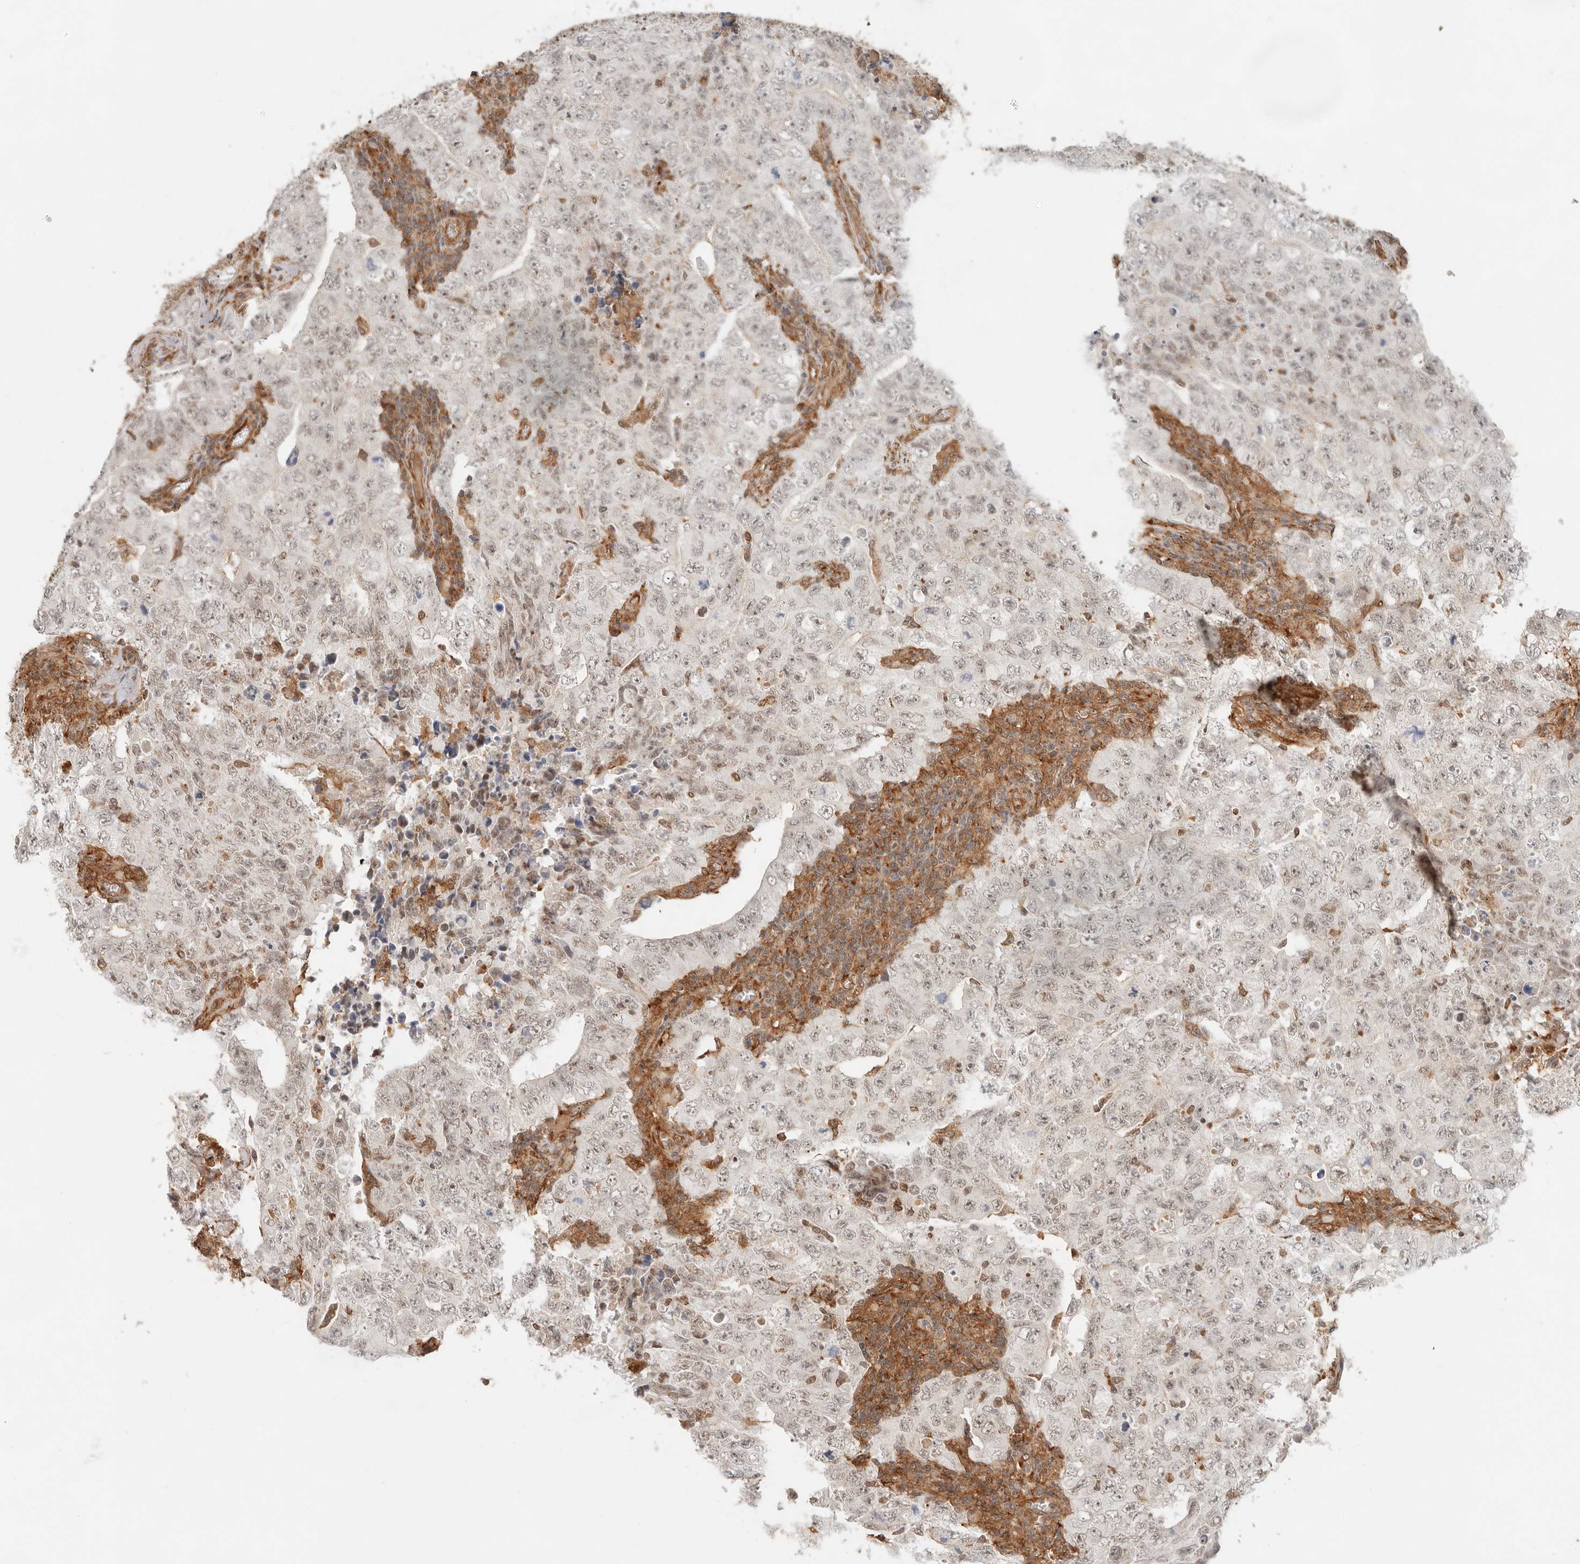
{"staining": {"intensity": "moderate", "quantity": ">75%", "location": "nuclear"}, "tissue": "testis cancer", "cell_type": "Tumor cells", "image_type": "cancer", "snomed": [{"axis": "morphology", "description": "Carcinoma, Embryonal, NOS"}, {"axis": "topography", "description": "Testis"}], "caption": "An image of human testis cancer (embryonal carcinoma) stained for a protein exhibits moderate nuclear brown staining in tumor cells. Using DAB (3,3'-diaminobenzidine) (brown) and hematoxylin (blue) stains, captured at high magnification using brightfield microscopy.", "gene": "HEXD", "patient": {"sex": "male", "age": 26}}